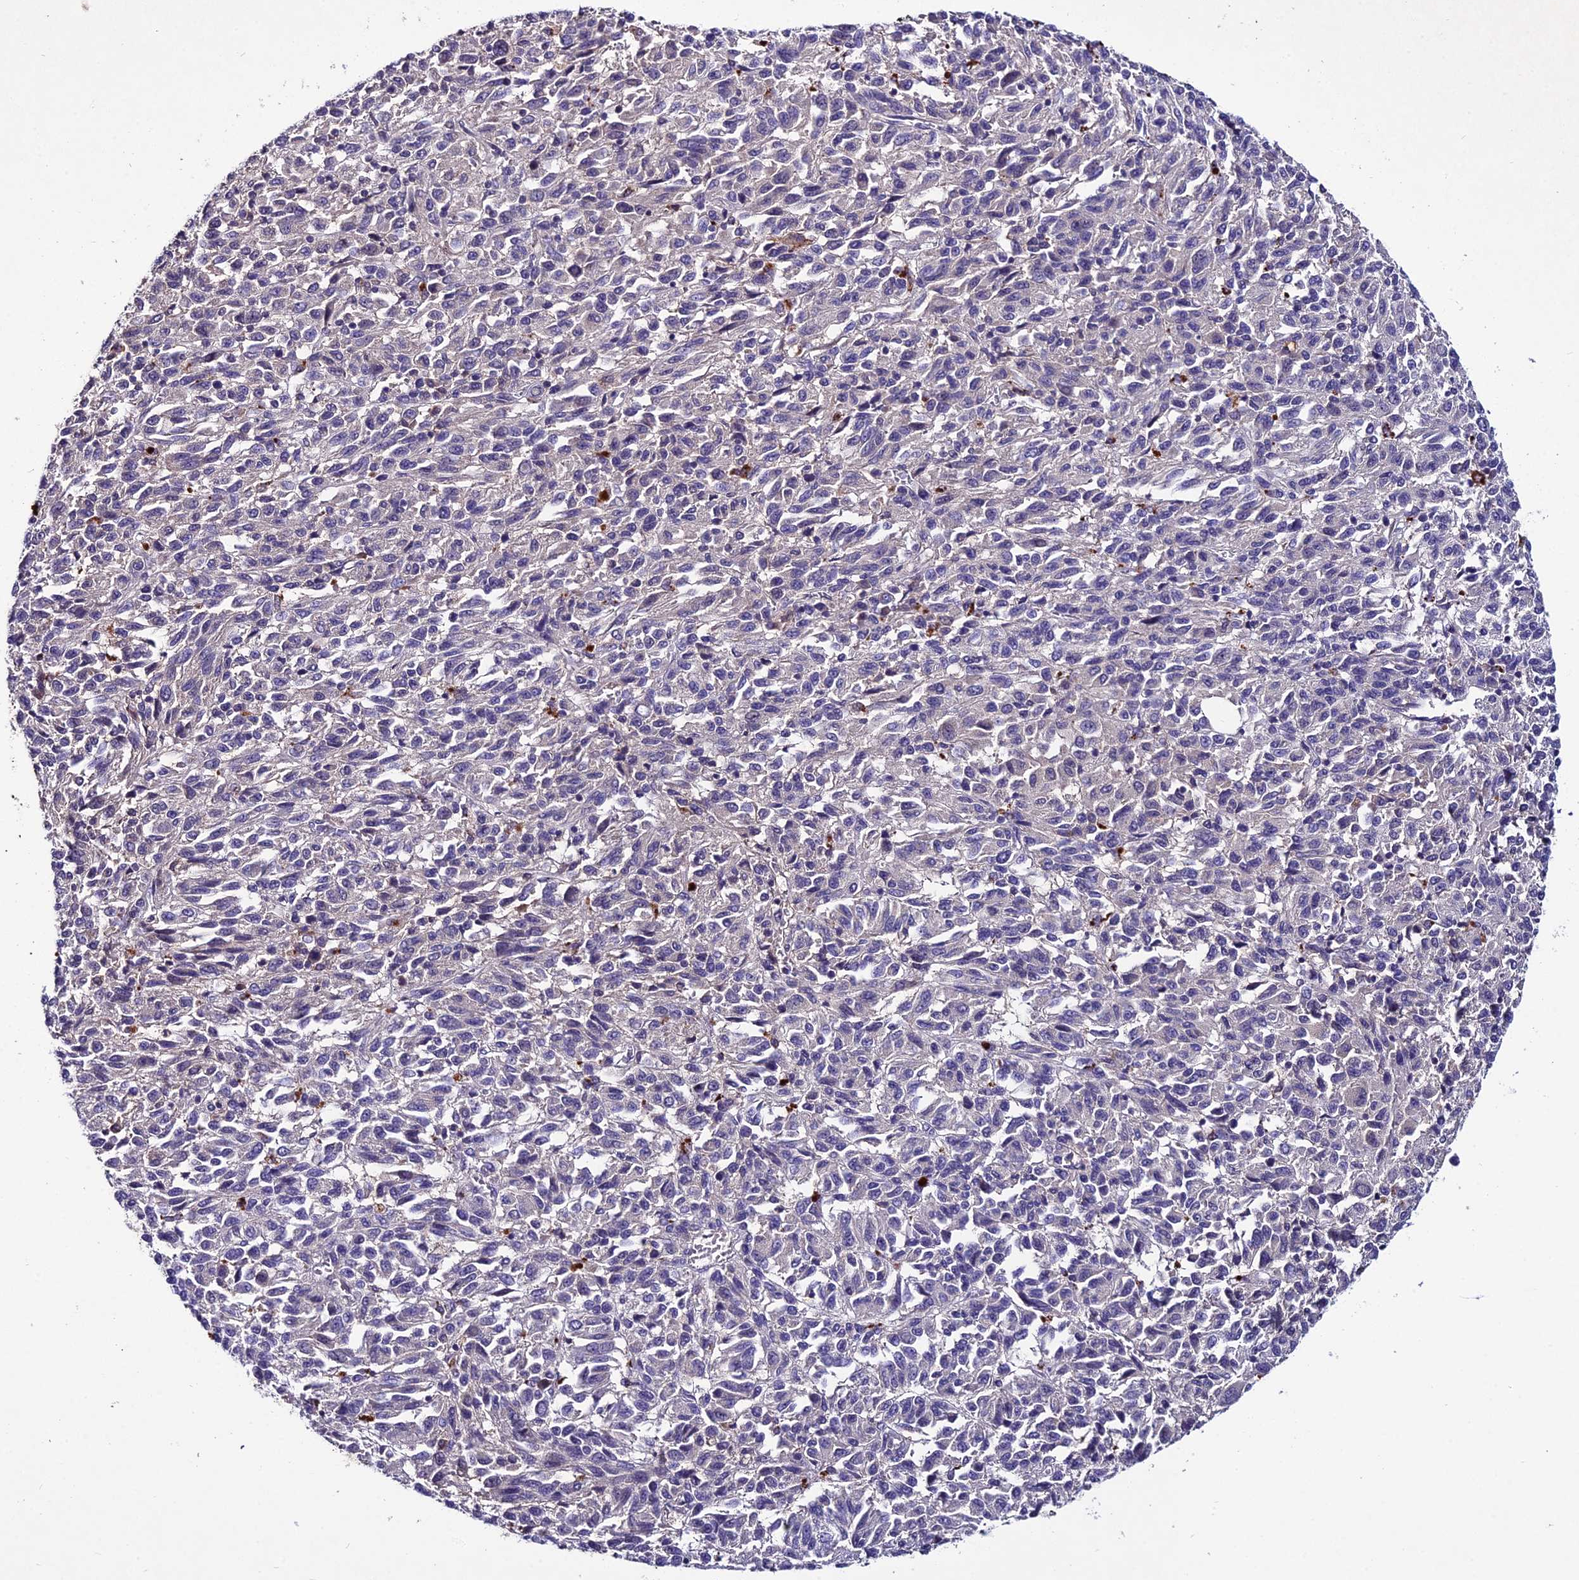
{"staining": {"intensity": "negative", "quantity": "none", "location": "none"}, "tissue": "melanoma", "cell_type": "Tumor cells", "image_type": "cancer", "snomed": [{"axis": "morphology", "description": "Malignant melanoma, Metastatic site"}, {"axis": "topography", "description": "Lung"}], "caption": "High power microscopy histopathology image of an immunohistochemistry micrograph of malignant melanoma (metastatic site), revealing no significant expression in tumor cells.", "gene": "LGALS7", "patient": {"sex": "male", "age": 64}}